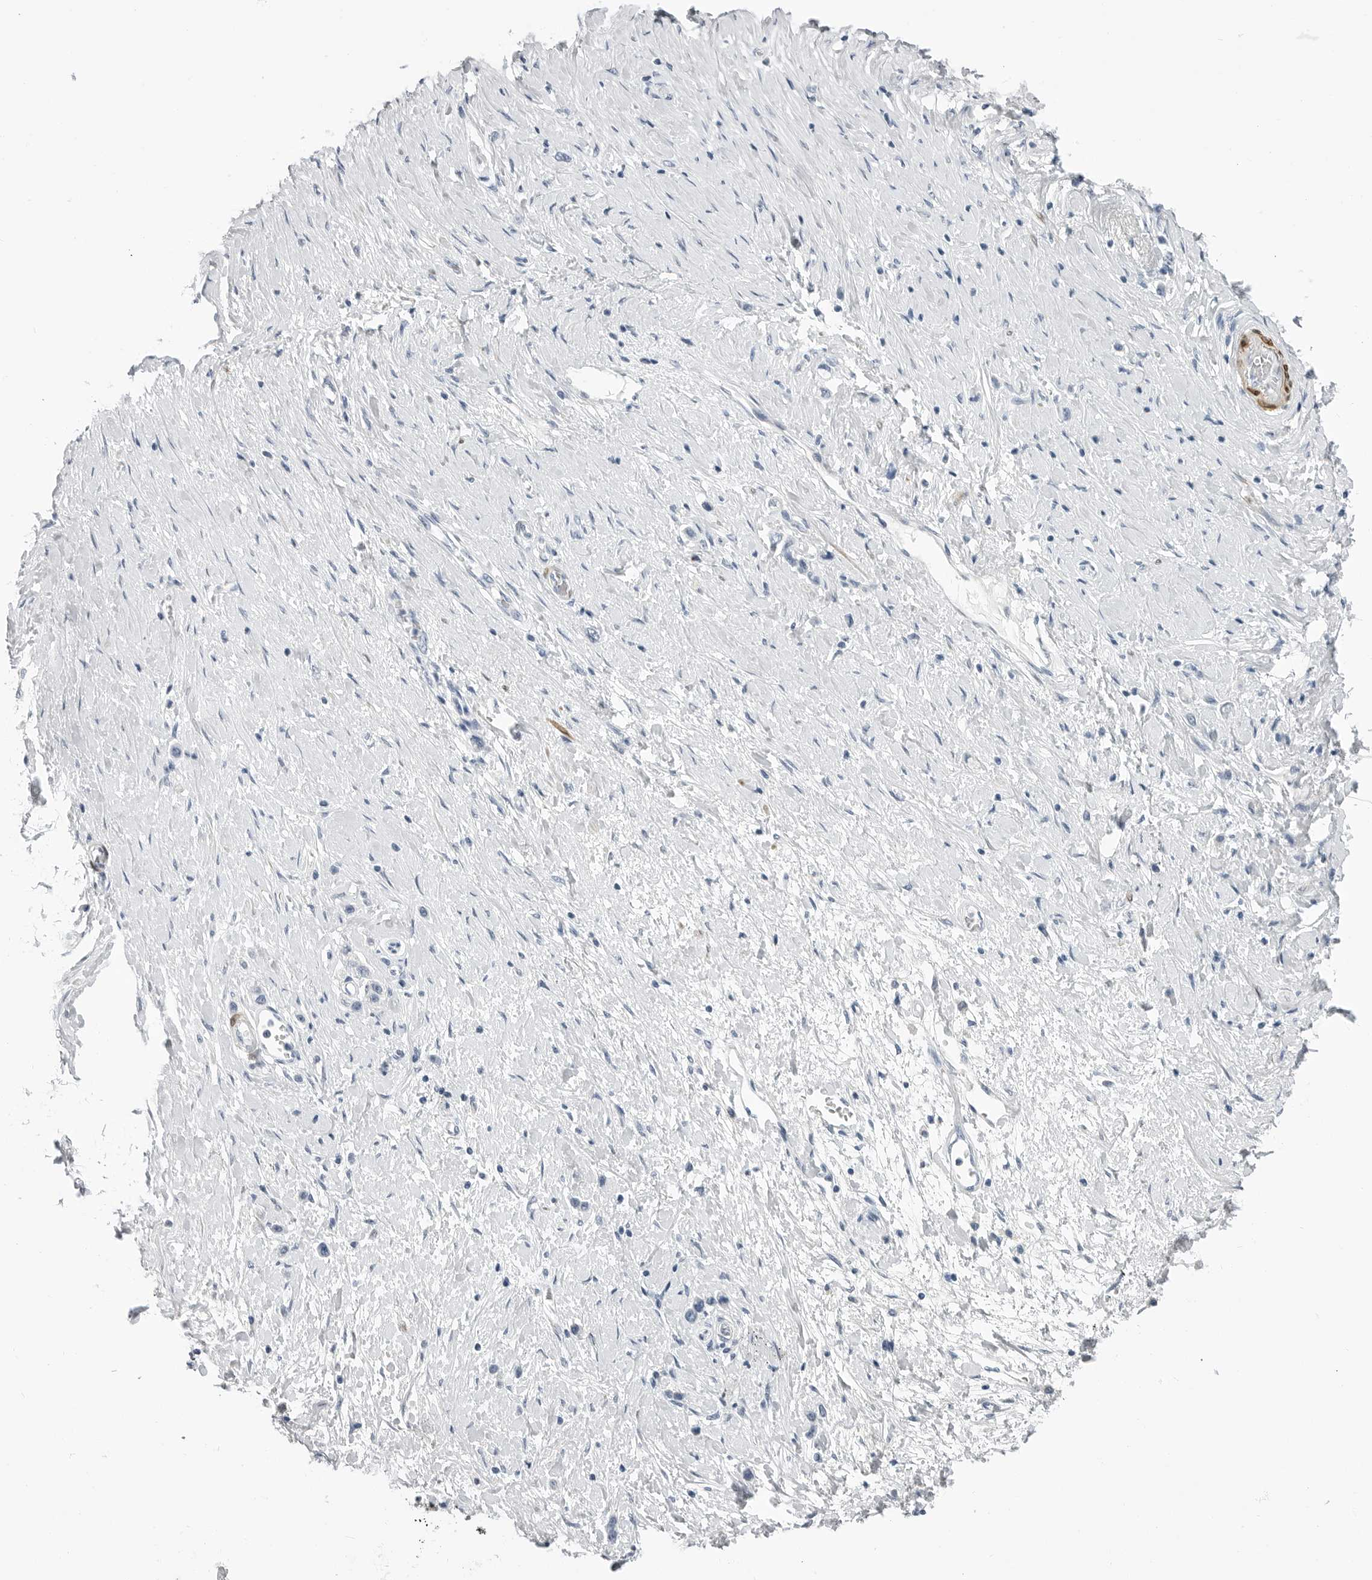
{"staining": {"intensity": "negative", "quantity": "none", "location": "none"}, "tissue": "stomach cancer", "cell_type": "Tumor cells", "image_type": "cancer", "snomed": [{"axis": "morphology", "description": "Adenocarcinoma, NOS"}, {"axis": "topography", "description": "Stomach"}], "caption": "Human stomach adenocarcinoma stained for a protein using immunohistochemistry (IHC) reveals no expression in tumor cells.", "gene": "PLN", "patient": {"sex": "female", "age": 65}}